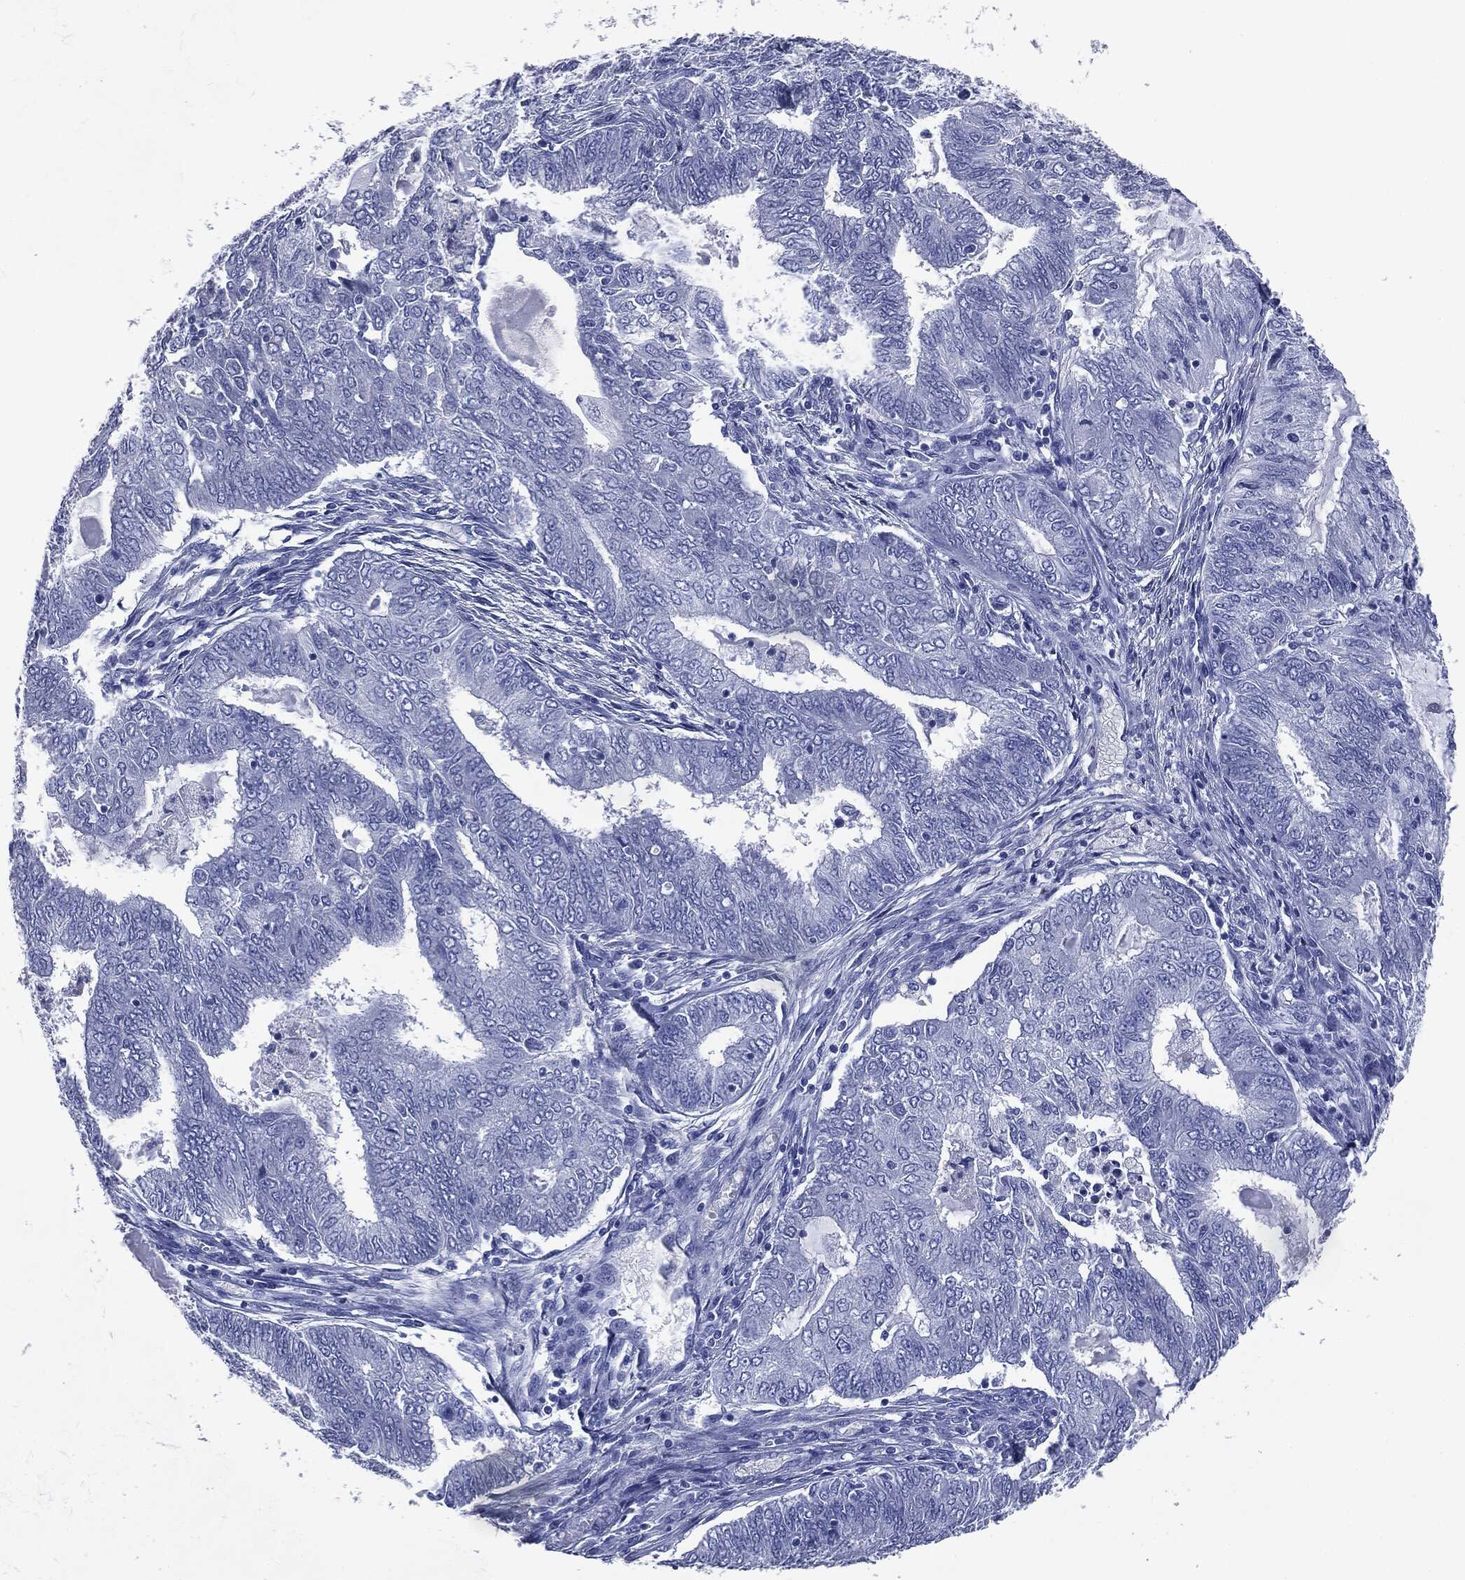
{"staining": {"intensity": "negative", "quantity": "none", "location": "none"}, "tissue": "endometrial cancer", "cell_type": "Tumor cells", "image_type": "cancer", "snomed": [{"axis": "morphology", "description": "Adenocarcinoma, NOS"}, {"axis": "topography", "description": "Endometrium"}], "caption": "Protein analysis of endometrial cancer (adenocarcinoma) exhibits no significant staining in tumor cells.", "gene": "ATP2A1", "patient": {"sex": "female", "age": 62}}